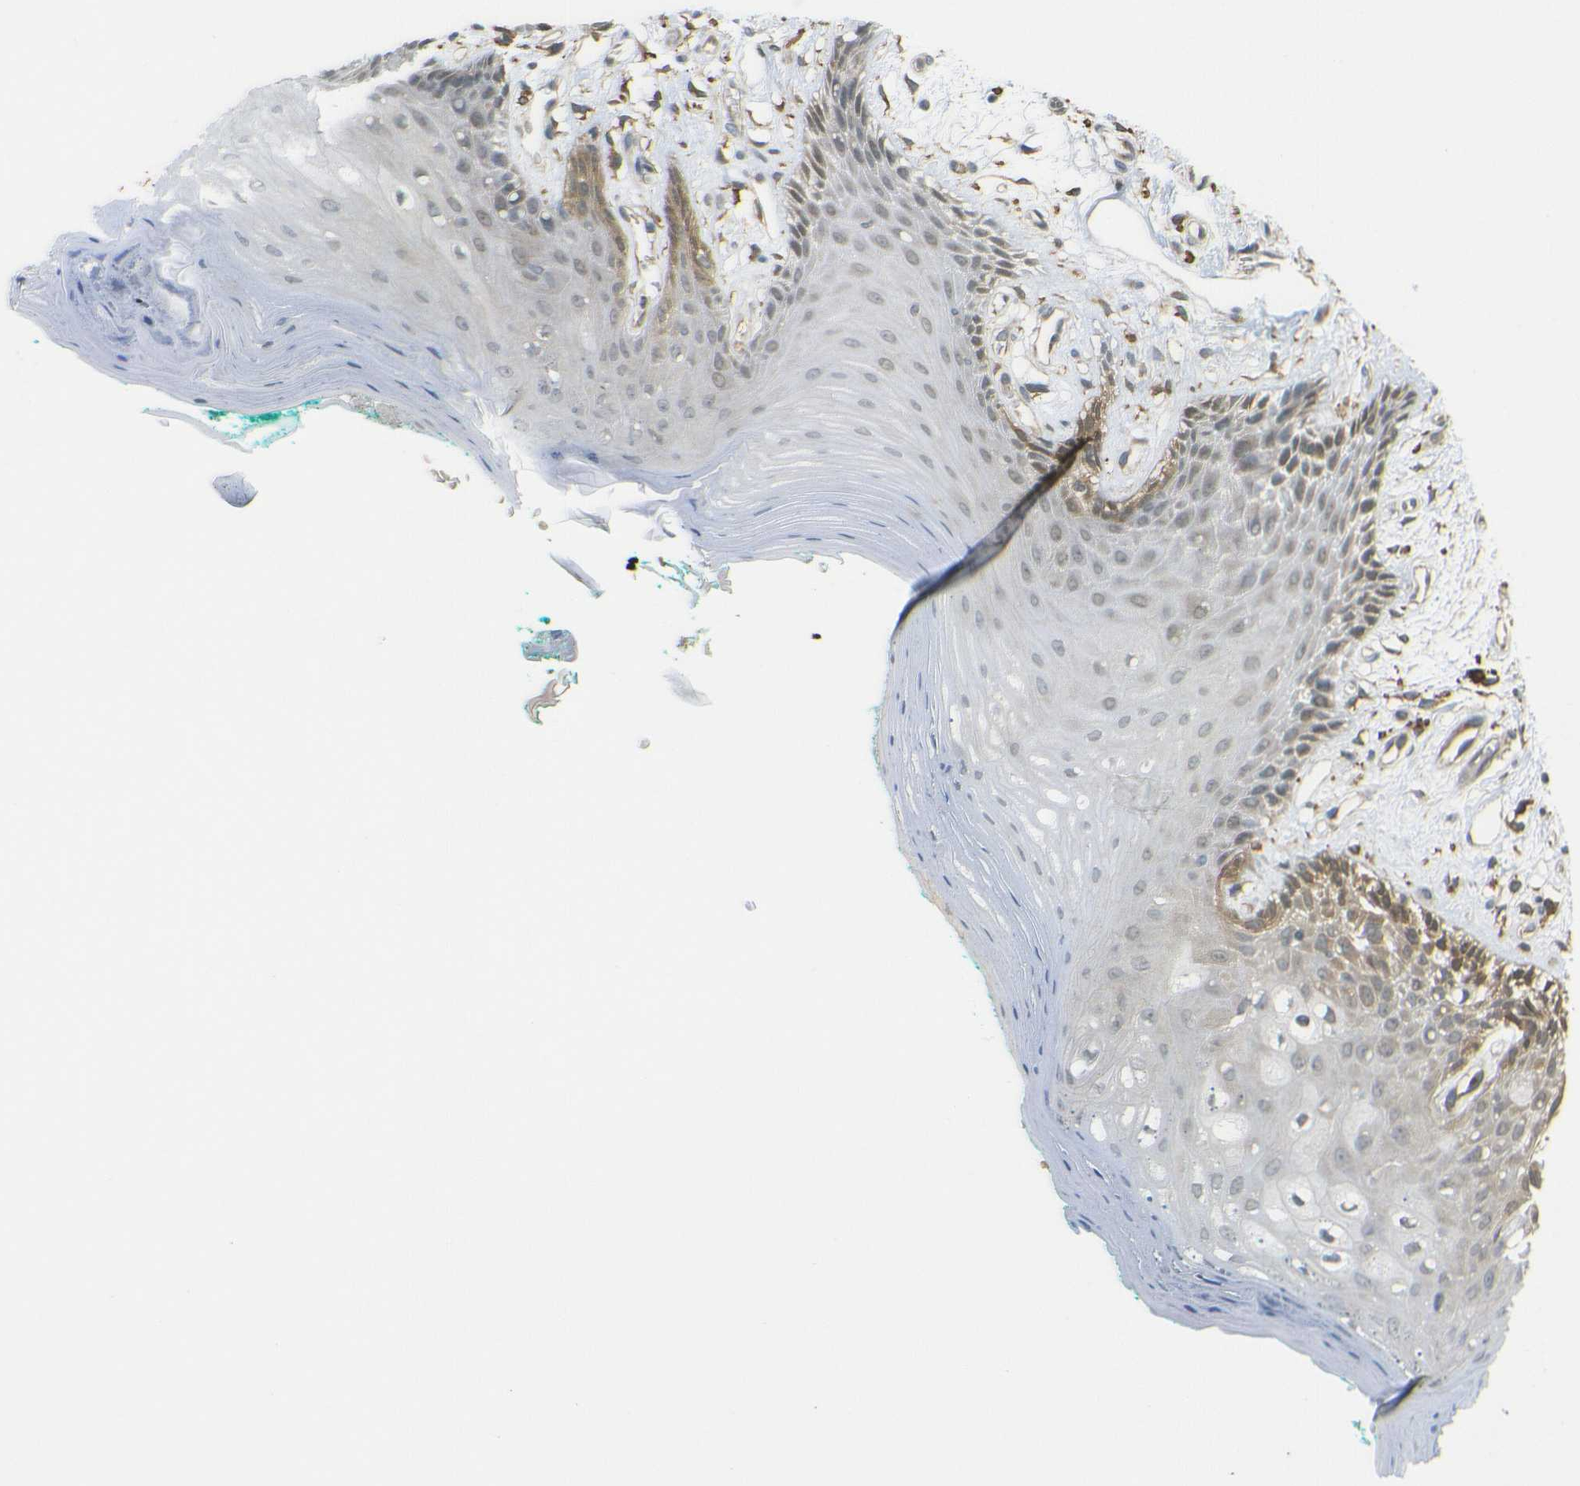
{"staining": {"intensity": "moderate", "quantity": "<25%", "location": "cytoplasmic/membranous"}, "tissue": "oral mucosa", "cell_type": "Squamous epithelial cells", "image_type": "normal", "snomed": [{"axis": "morphology", "description": "Normal tissue, NOS"}, {"axis": "topography", "description": "Skeletal muscle"}, {"axis": "topography", "description": "Oral tissue"}, {"axis": "topography", "description": "Peripheral nerve tissue"}], "caption": "Squamous epithelial cells demonstrate low levels of moderate cytoplasmic/membranous expression in about <25% of cells in normal human oral mucosa. (Brightfield microscopy of DAB IHC at high magnification).", "gene": "DAB2", "patient": {"sex": "female", "age": 84}}